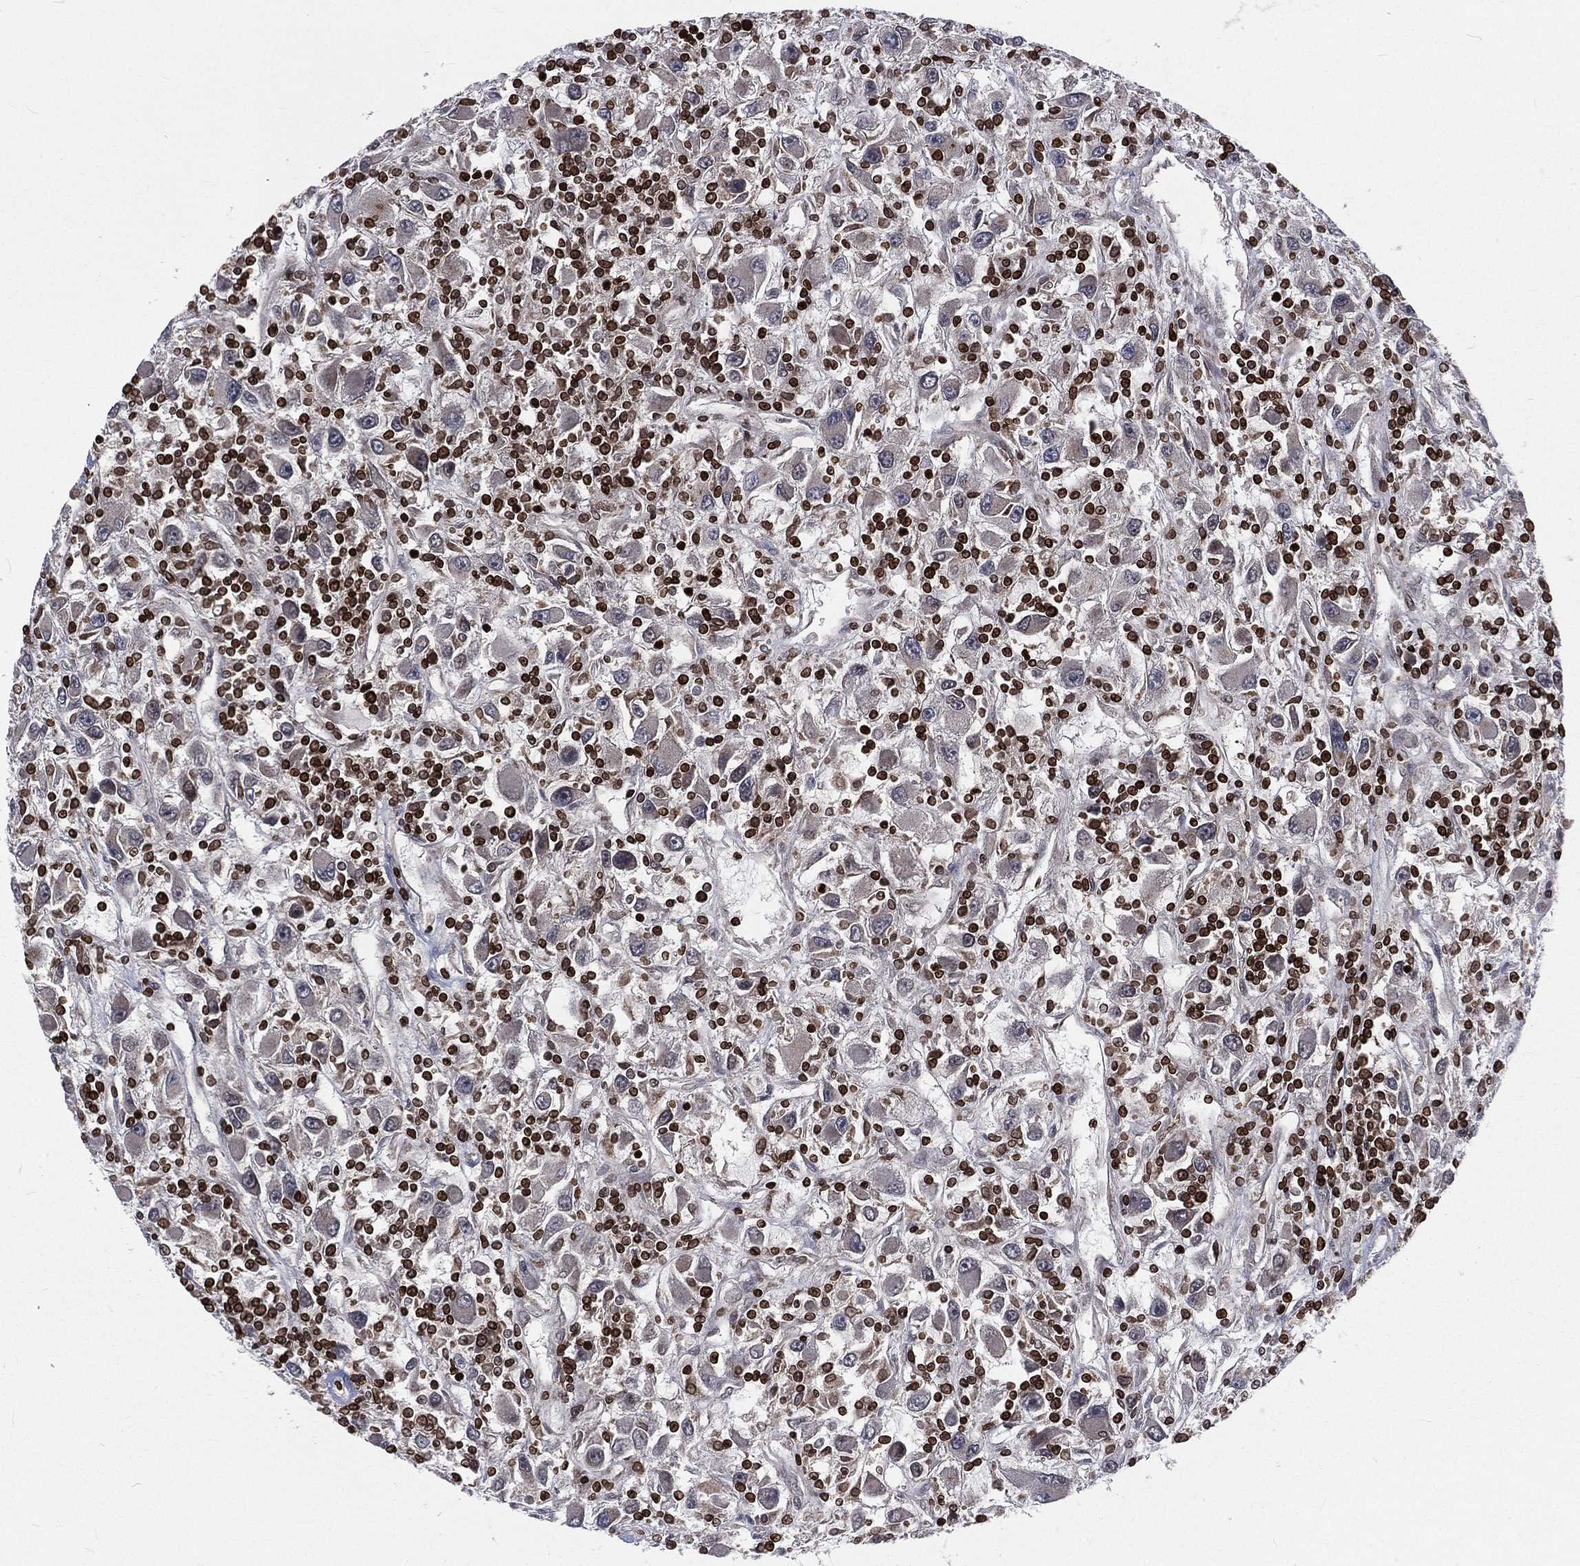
{"staining": {"intensity": "negative", "quantity": "none", "location": "none"}, "tissue": "renal cancer", "cell_type": "Tumor cells", "image_type": "cancer", "snomed": [{"axis": "morphology", "description": "Adenocarcinoma, NOS"}, {"axis": "topography", "description": "Kidney"}], "caption": "The IHC micrograph has no significant positivity in tumor cells of adenocarcinoma (renal) tissue.", "gene": "LBR", "patient": {"sex": "female", "age": 67}}